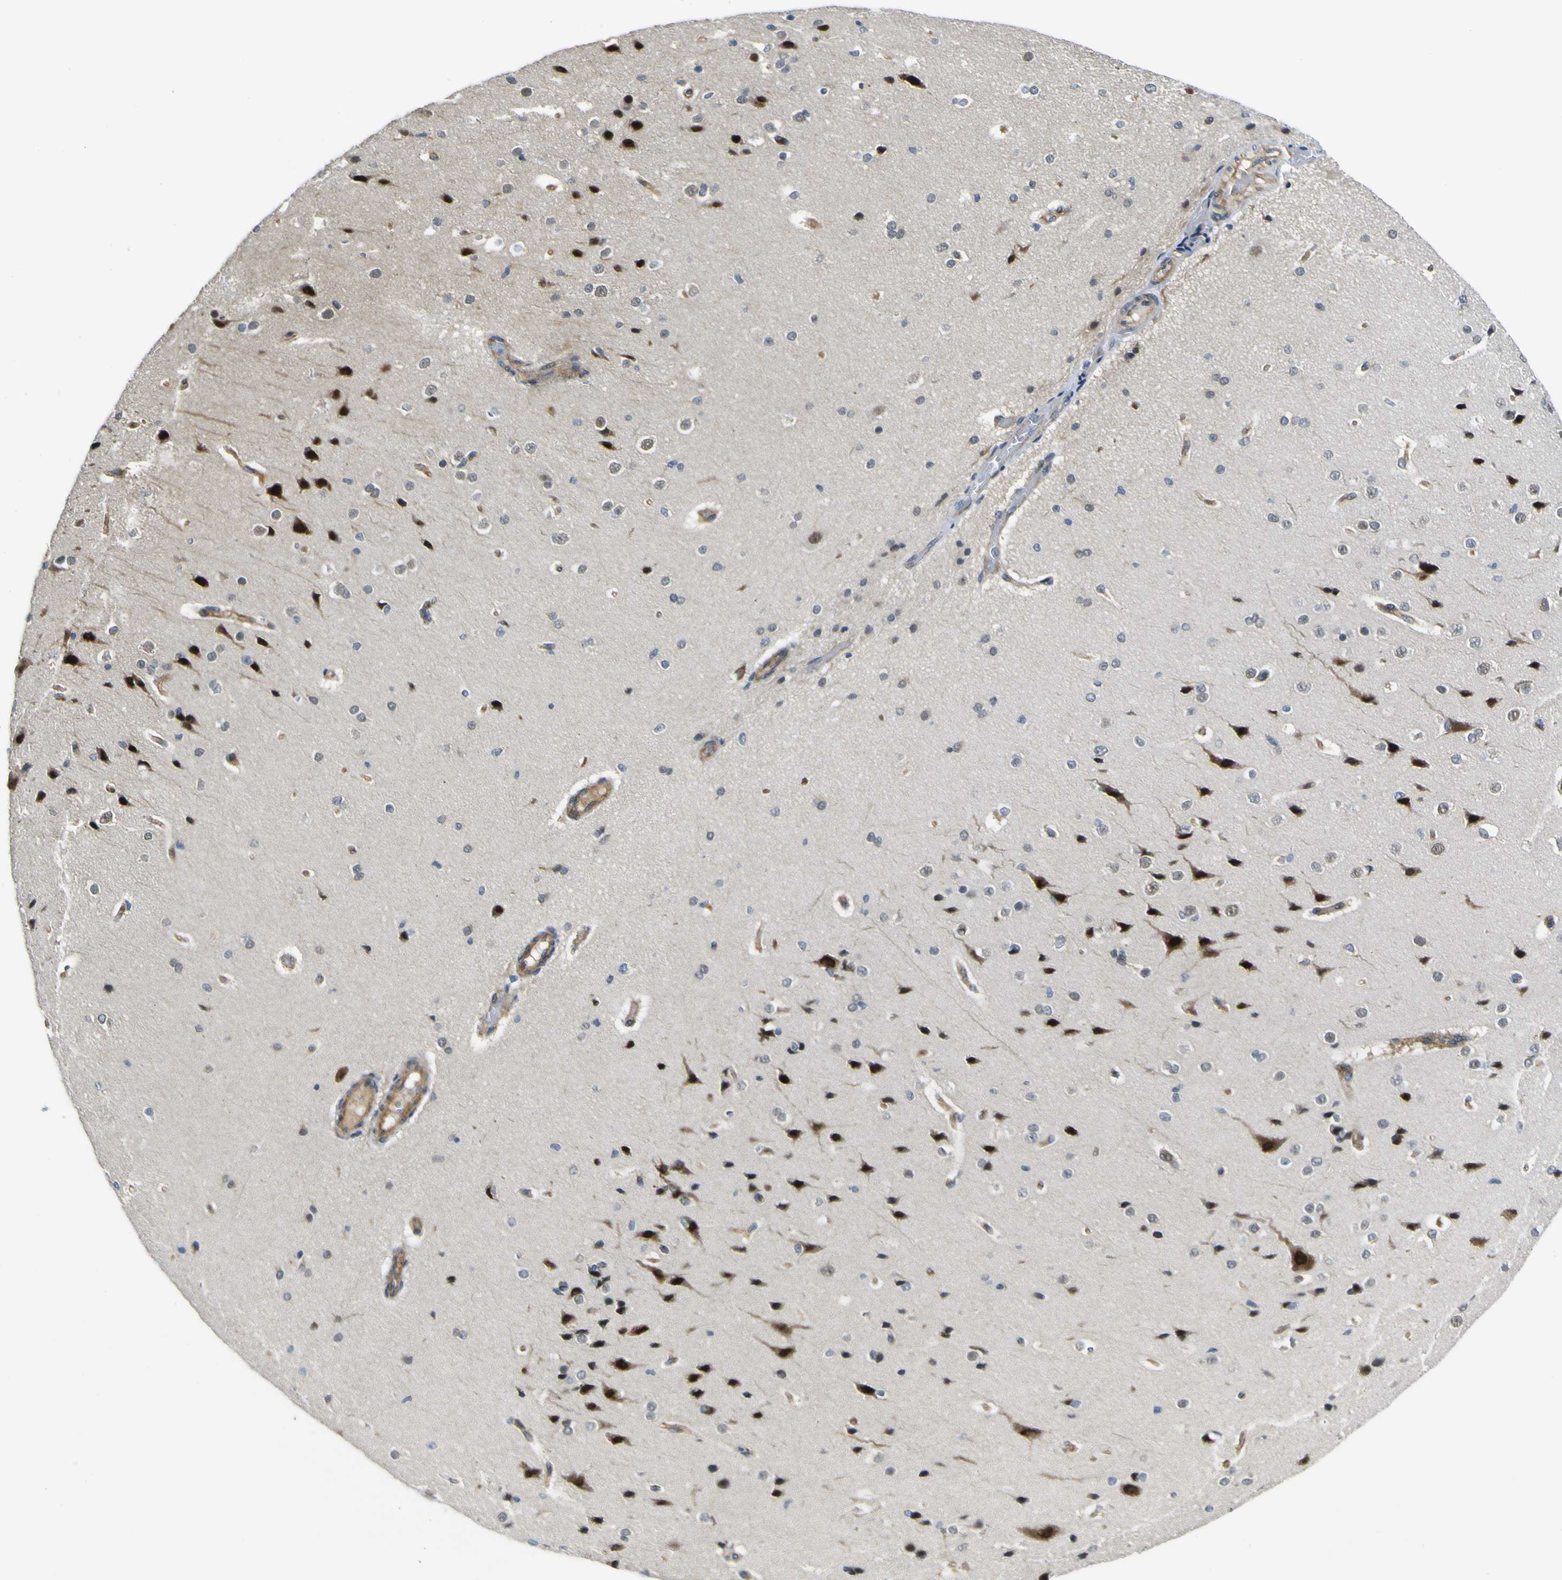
{"staining": {"intensity": "moderate", "quantity": ">75%", "location": "cytoplasmic/membranous"}, "tissue": "cerebral cortex", "cell_type": "Endothelial cells", "image_type": "normal", "snomed": [{"axis": "morphology", "description": "Normal tissue, NOS"}, {"axis": "morphology", "description": "Developmental malformation"}, {"axis": "topography", "description": "Cerebral cortex"}], "caption": "Immunohistochemical staining of normal cerebral cortex reveals moderate cytoplasmic/membranous protein staining in approximately >75% of endothelial cells.", "gene": "KDM7A", "patient": {"sex": "female", "age": 30}}